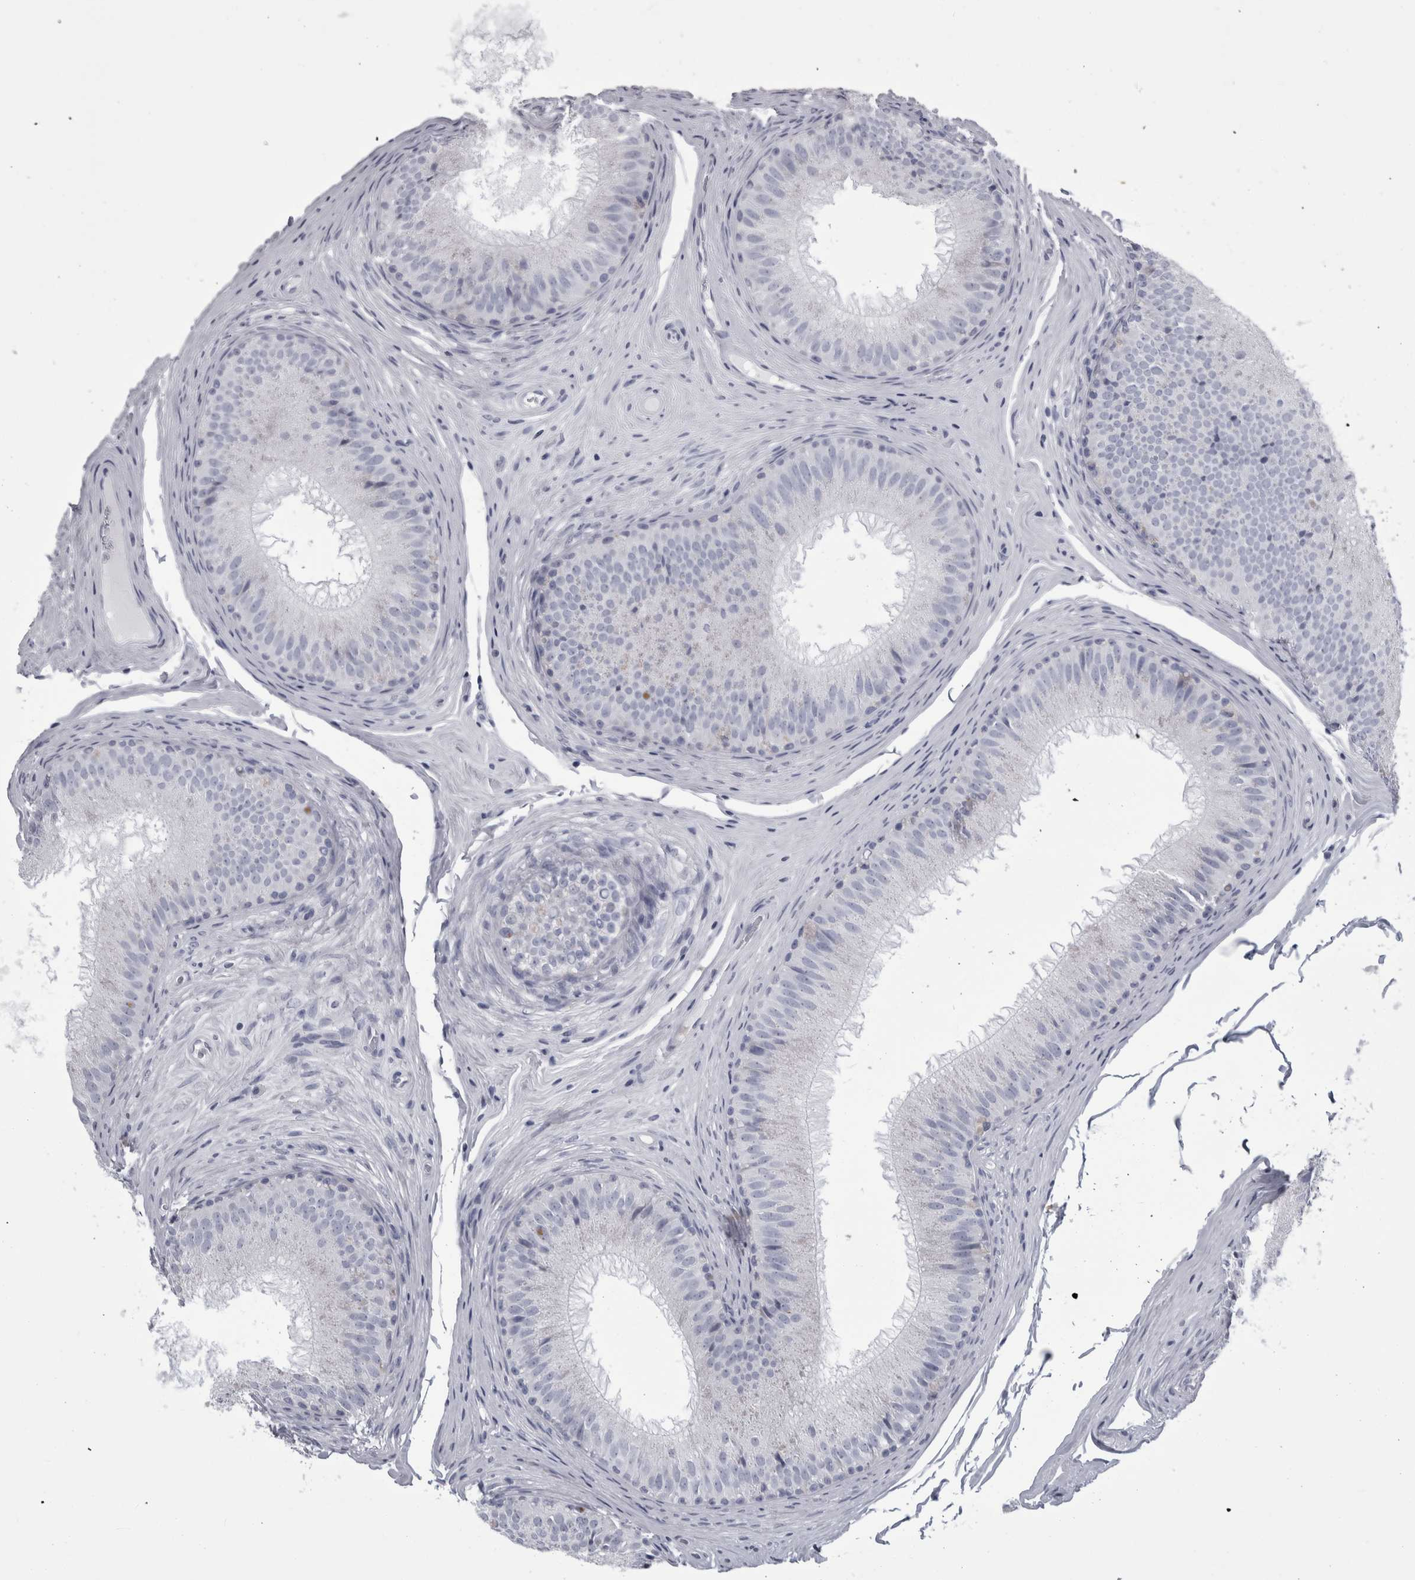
{"staining": {"intensity": "negative", "quantity": "none", "location": "none"}, "tissue": "epididymis", "cell_type": "Glandular cells", "image_type": "normal", "snomed": [{"axis": "morphology", "description": "Normal tissue, NOS"}, {"axis": "topography", "description": "Epididymis"}], "caption": "This is a histopathology image of immunohistochemistry (IHC) staining of normal epididymis, which shows no staining in glandular cells. (Brightfield microscopy of DAB (3,3'-diaminobenzidine) immunohistochemistry at high magnification).", "gene": "ALDH8A1", "patient": {"sex": "male", "age": 32}}